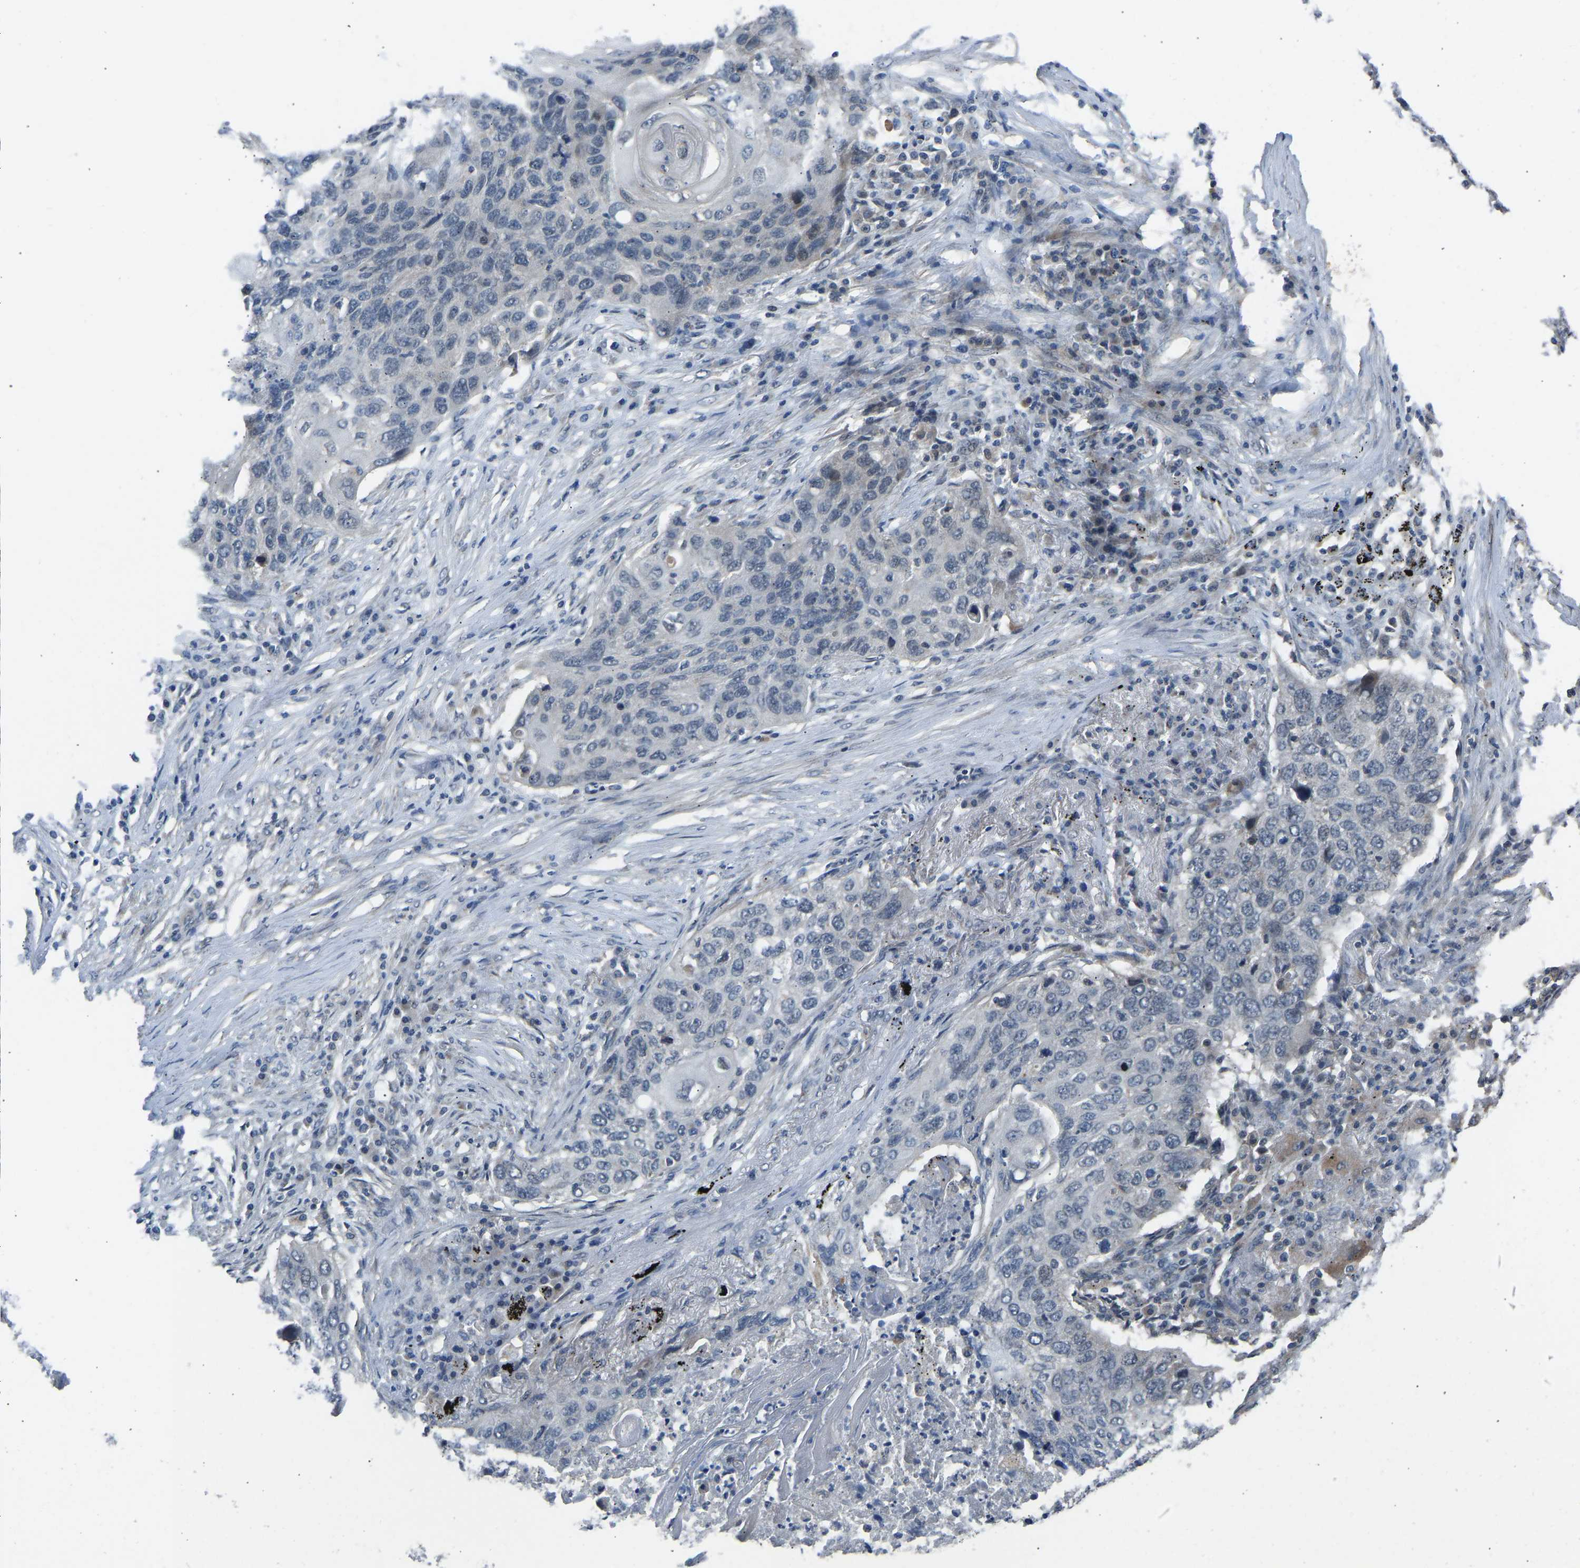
{"staining": {"intensity": "negative", "quantity": "none", "location": "none"}, "tissue": "lung cancer", "cell_type": "Tumor cells", "image_type": "cancer", "snomed": [{"axis": "morphology", "description": "Squamous cell carcinoma, NOS"}, {"axis": "topography", "description": "Lung"}], "caption": "Squamous cell carcinoma (lung) was stained to show a protein in brown. There is no significant expression in tumor cells.", "gene": "CDK2AP1", "patient": {"sex": "female", "age": 63}}